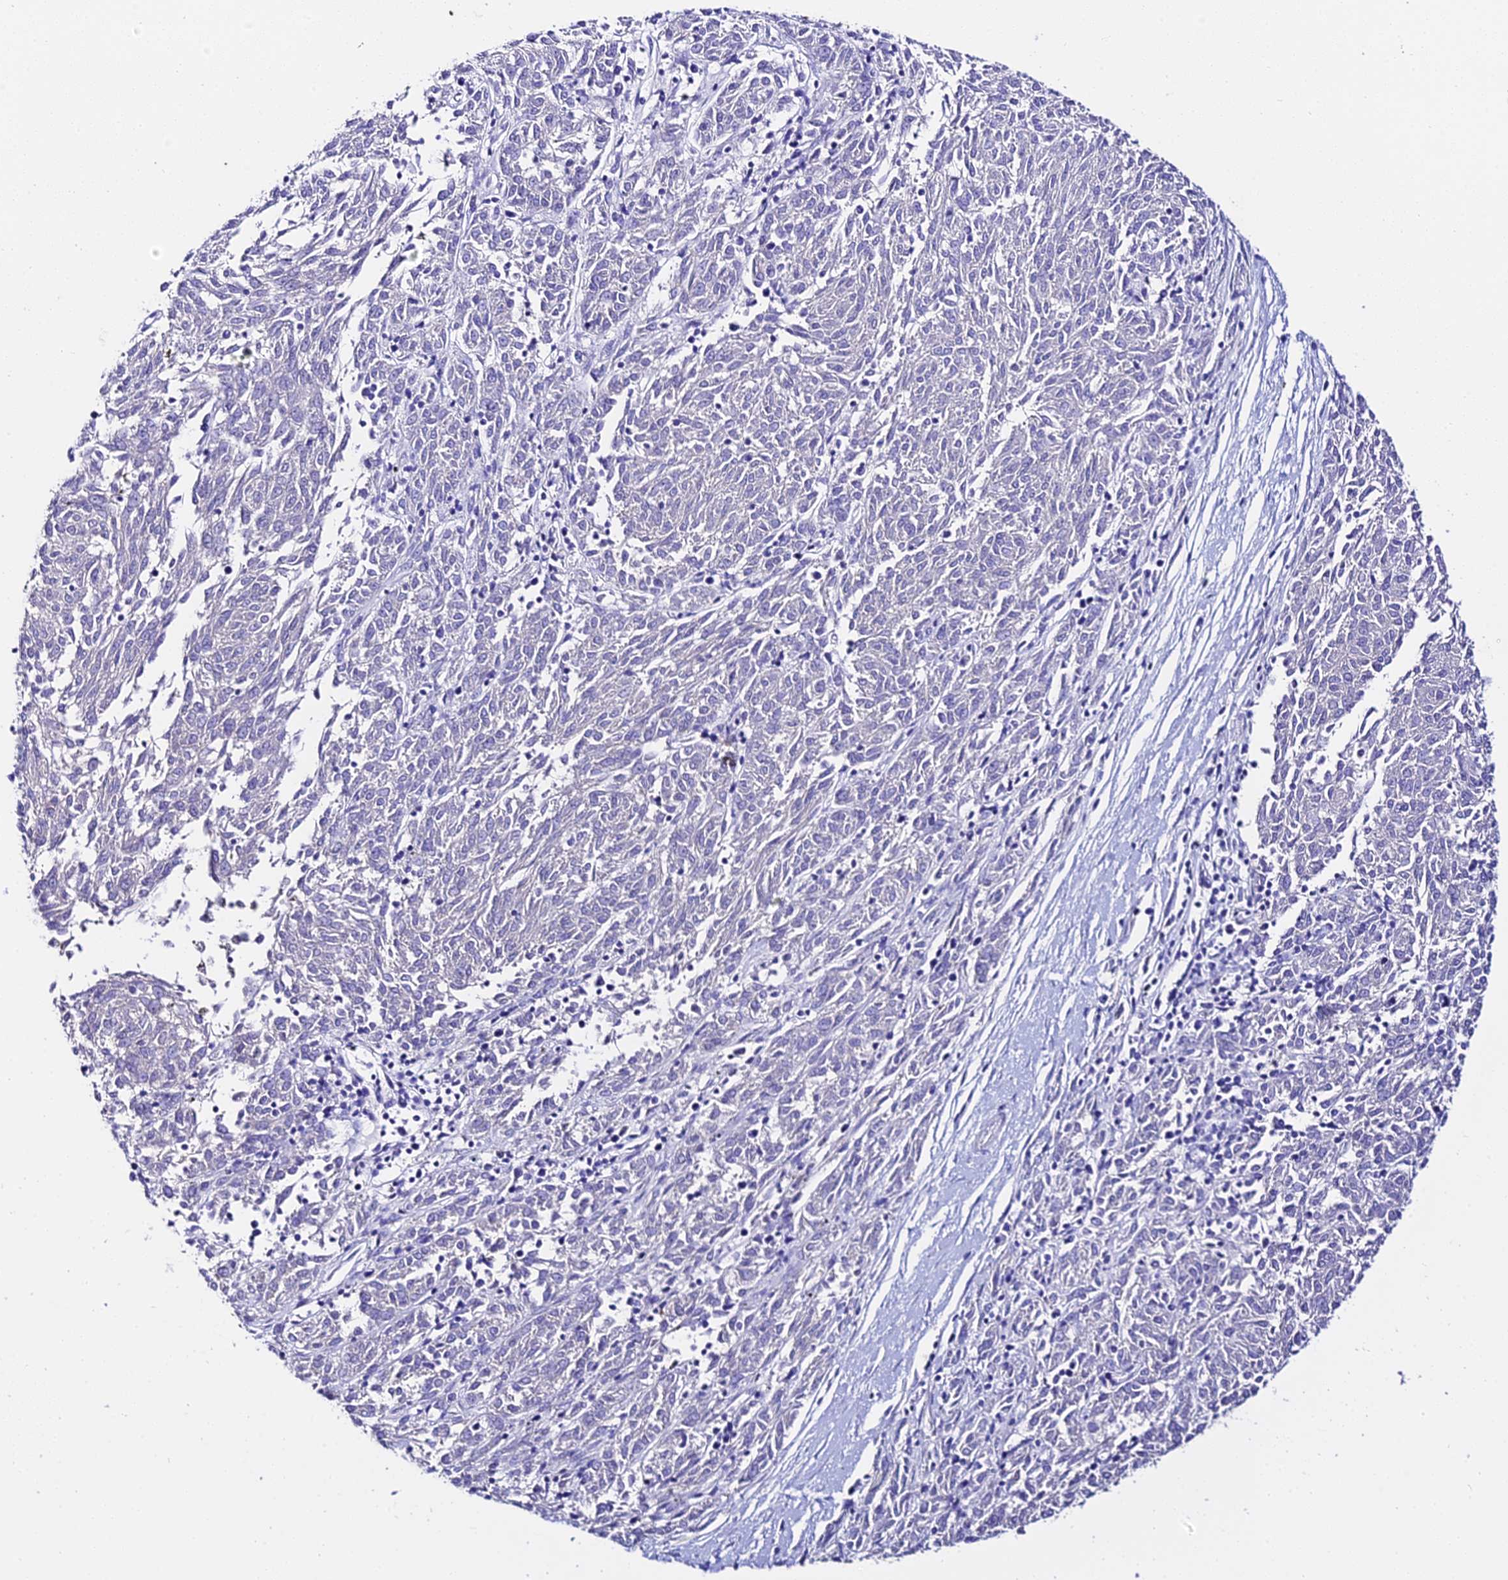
{"staining": {"intensity": "negative", "quantity": "none", "location": "none"}, "tissue": "melanoma", "cell_type": "Tumor cells", "image_type": "cancer", "snomed": [{"axis": "morphology", "description": "Malignant melanoma, NOS"}, {"axis": "topography", "description": "Skin"}], "caption": "Tumor cells show no significant protein expression in melanoma.", "gene": "TMEM117", "patient": {"sex": "female", "age": 72}}